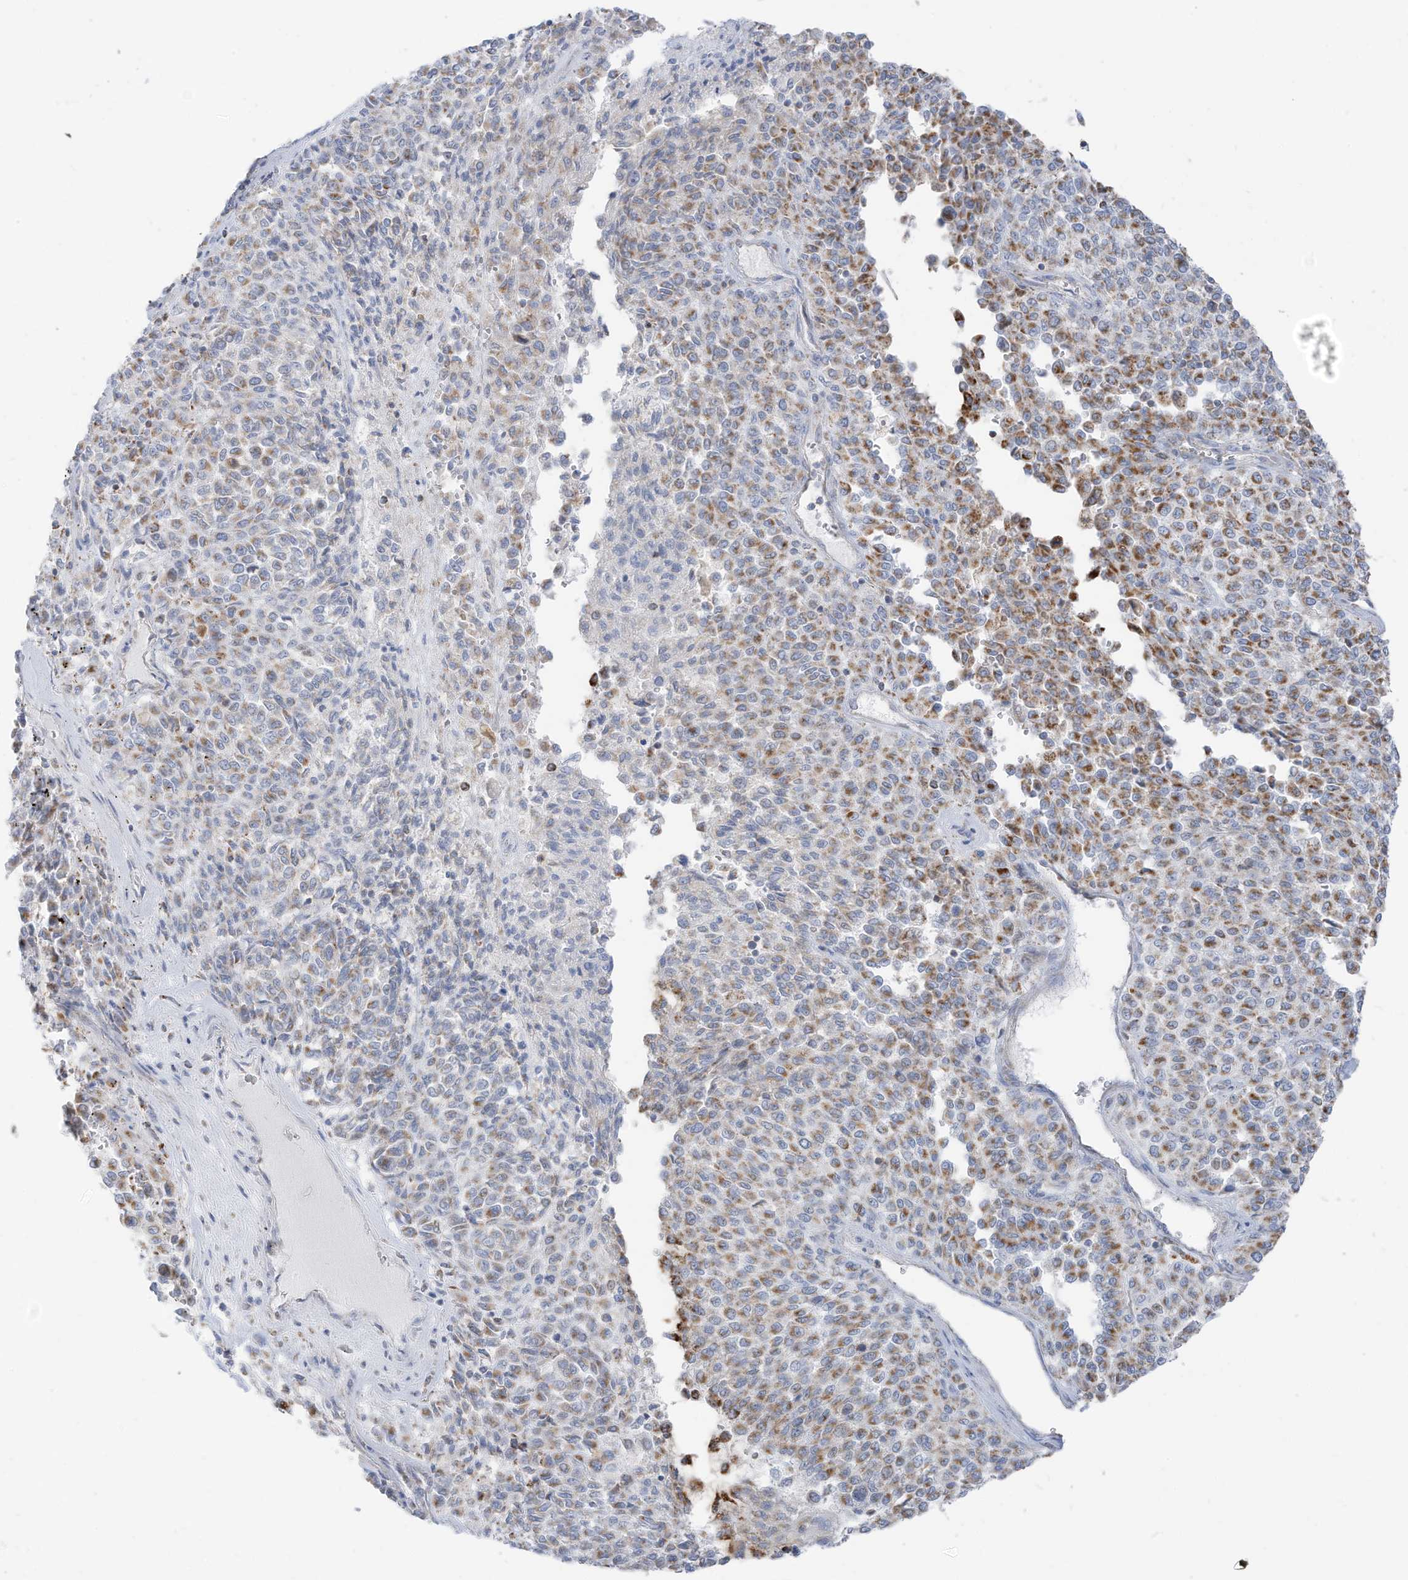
{"staining": {"intensity": "moderate", "quantity": "25%-75%", "location": "cytoplasmic/membranous"}, "tissue": "melanoma", "cell_type": "Tumor cells", "image_type": "cancer", "snomed": [{"axis": "morphology", "description": "Malignant melanoma, Metastatic site"}, {"axis": "topography", "description": "Pancreas"}], "caption": "DAB immunohistochemical staining of melanoma displays moderate cytoplasmic/membranous protein expression in about 25%-75% of tumor cells.", "gene": "ETHE1", "patient": {"sex": "female", "age": 30}}